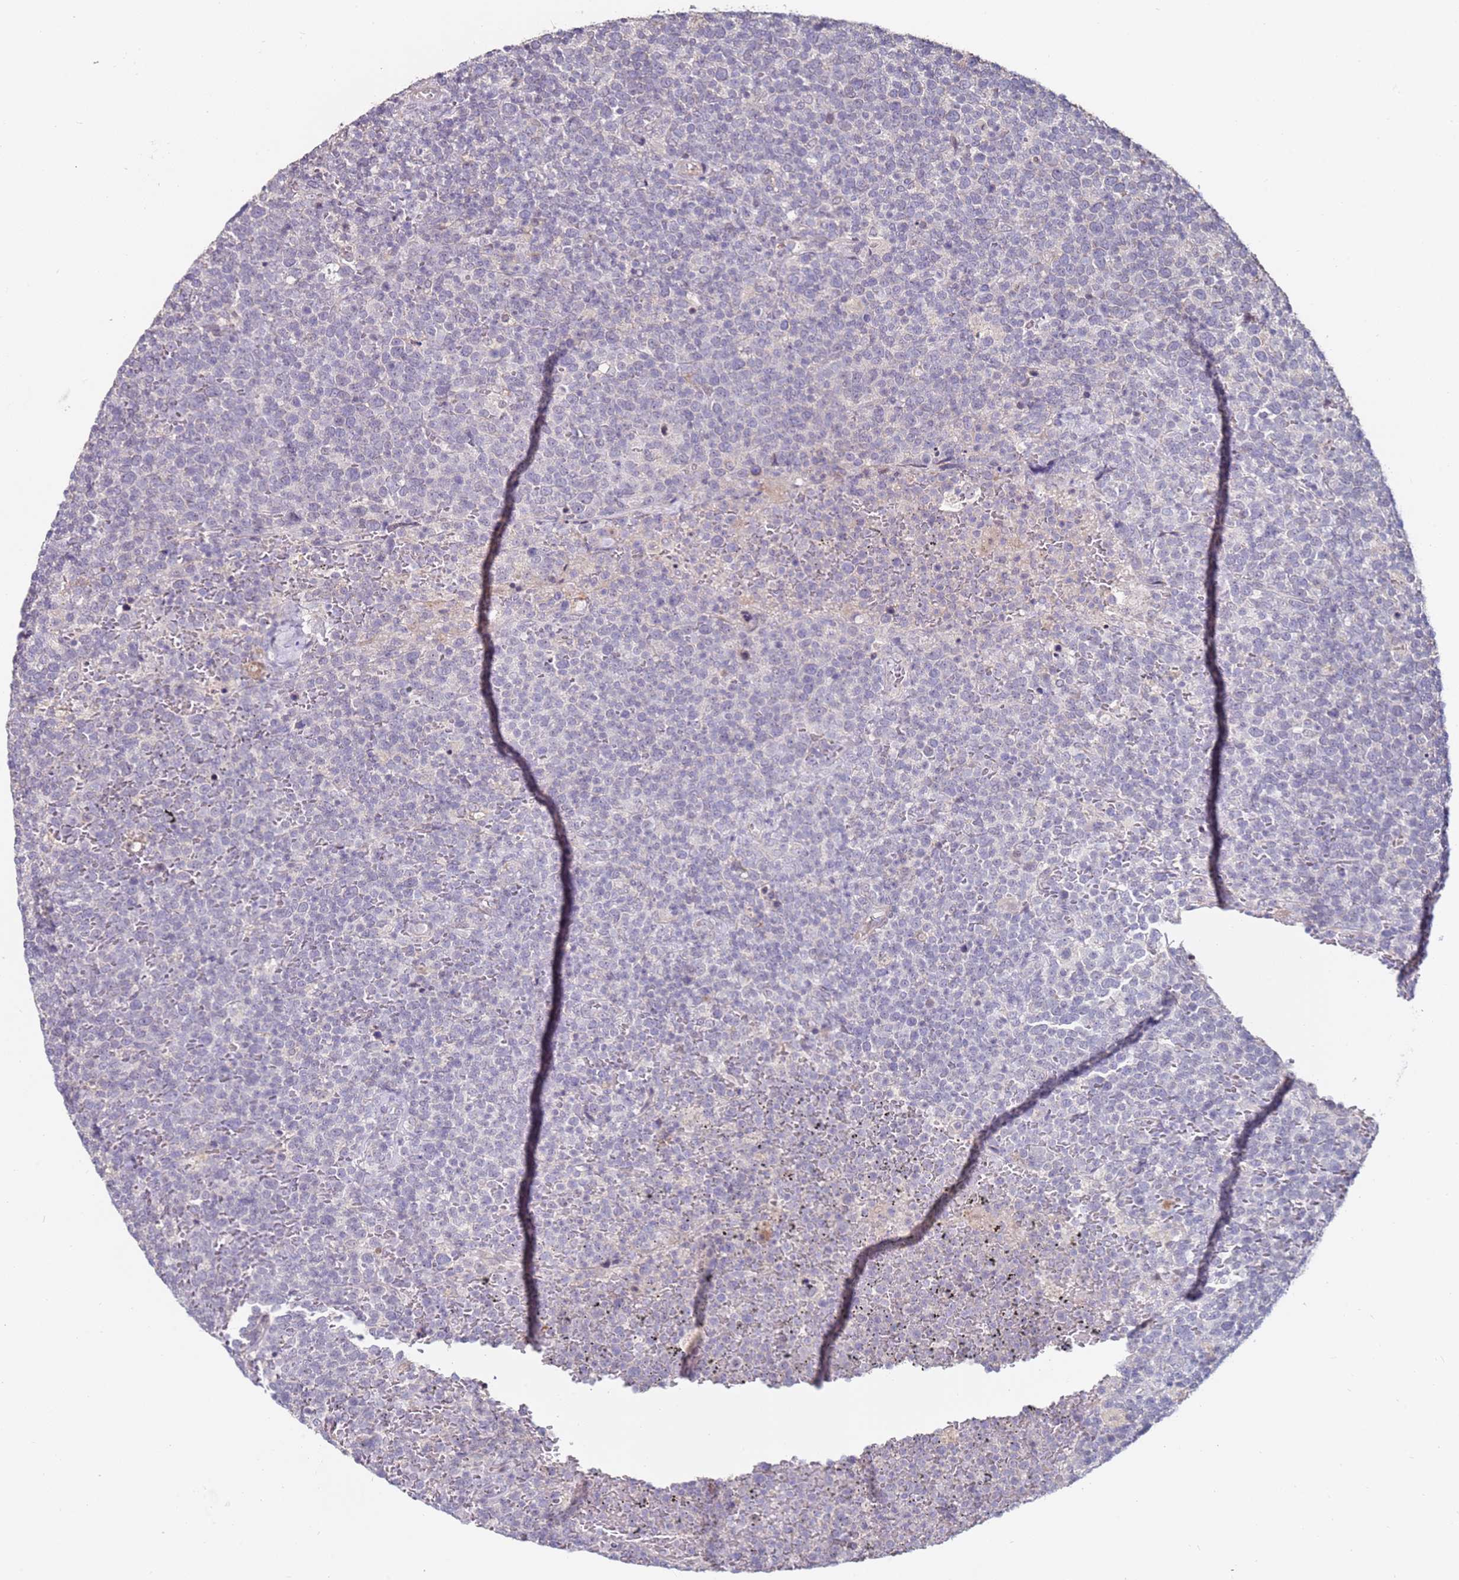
{"staining": {"intensity": "negative", "quantity": "none", "location": "none"}, "tissue": "lymphoma", "cell_type": "Tumor cells", "image_type": "cancer", "snomed": [{"axis": "morphology", "description": "Malignant lymphoma, non-Hodgkin's type, High grade"}, {"axis": "topography", "description": "Lymph node"}], "caption": "The IHC histopathology image has no significant expression in tumor cells of malignant lymphoma, non-Hodgkin's type (high-grade) tissue. Brightfield microscopy of immunohistochemistry (IHC) stained with DAB (3,3'-diaminobenzidine) (brown) and hematoxylin (blue), captured at high magnification.", "gene": "RARS2", "patient": {"sex": "male", "age": 61}}